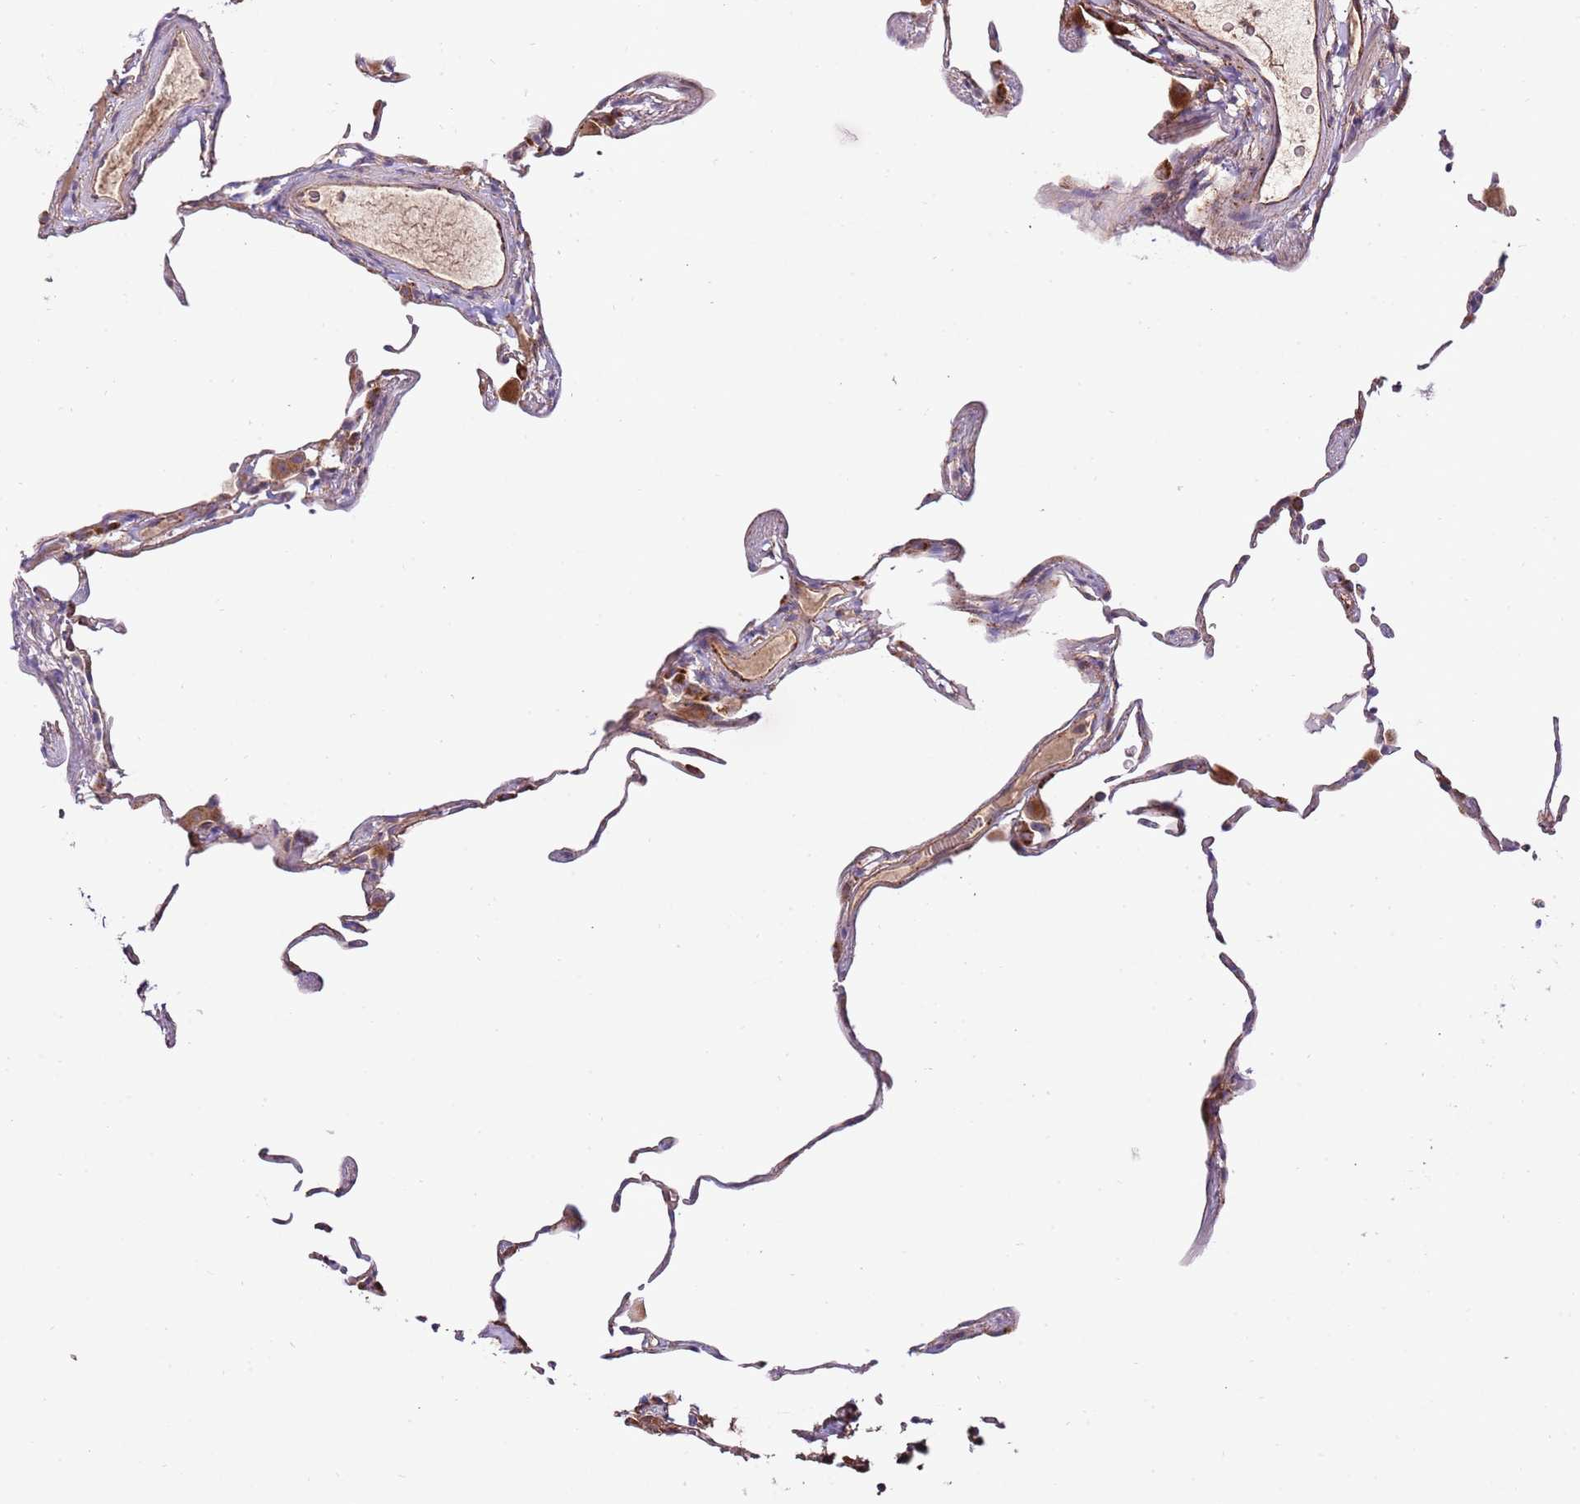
{"staining": {"intensity": "moderate", "quantity": "<25%", "location": "cytoplasmic/membranous"}, "tissue": "lung", "cell_type": "Alveolar cells", "image_type": "normal", "snomed": [{"axis": "morphology", "description": "Normal tissue, NOS"}, {"axis": "topography", "description": "Lung"}], "caption": "Immunohistochemical staining of normal human lung demonstrates moderate cytoplasmic/membranous protein staining in approximately <25% of alveolar cells.", "gene": "DOCK6", "patient": {"sex": "female", "age": 57}}